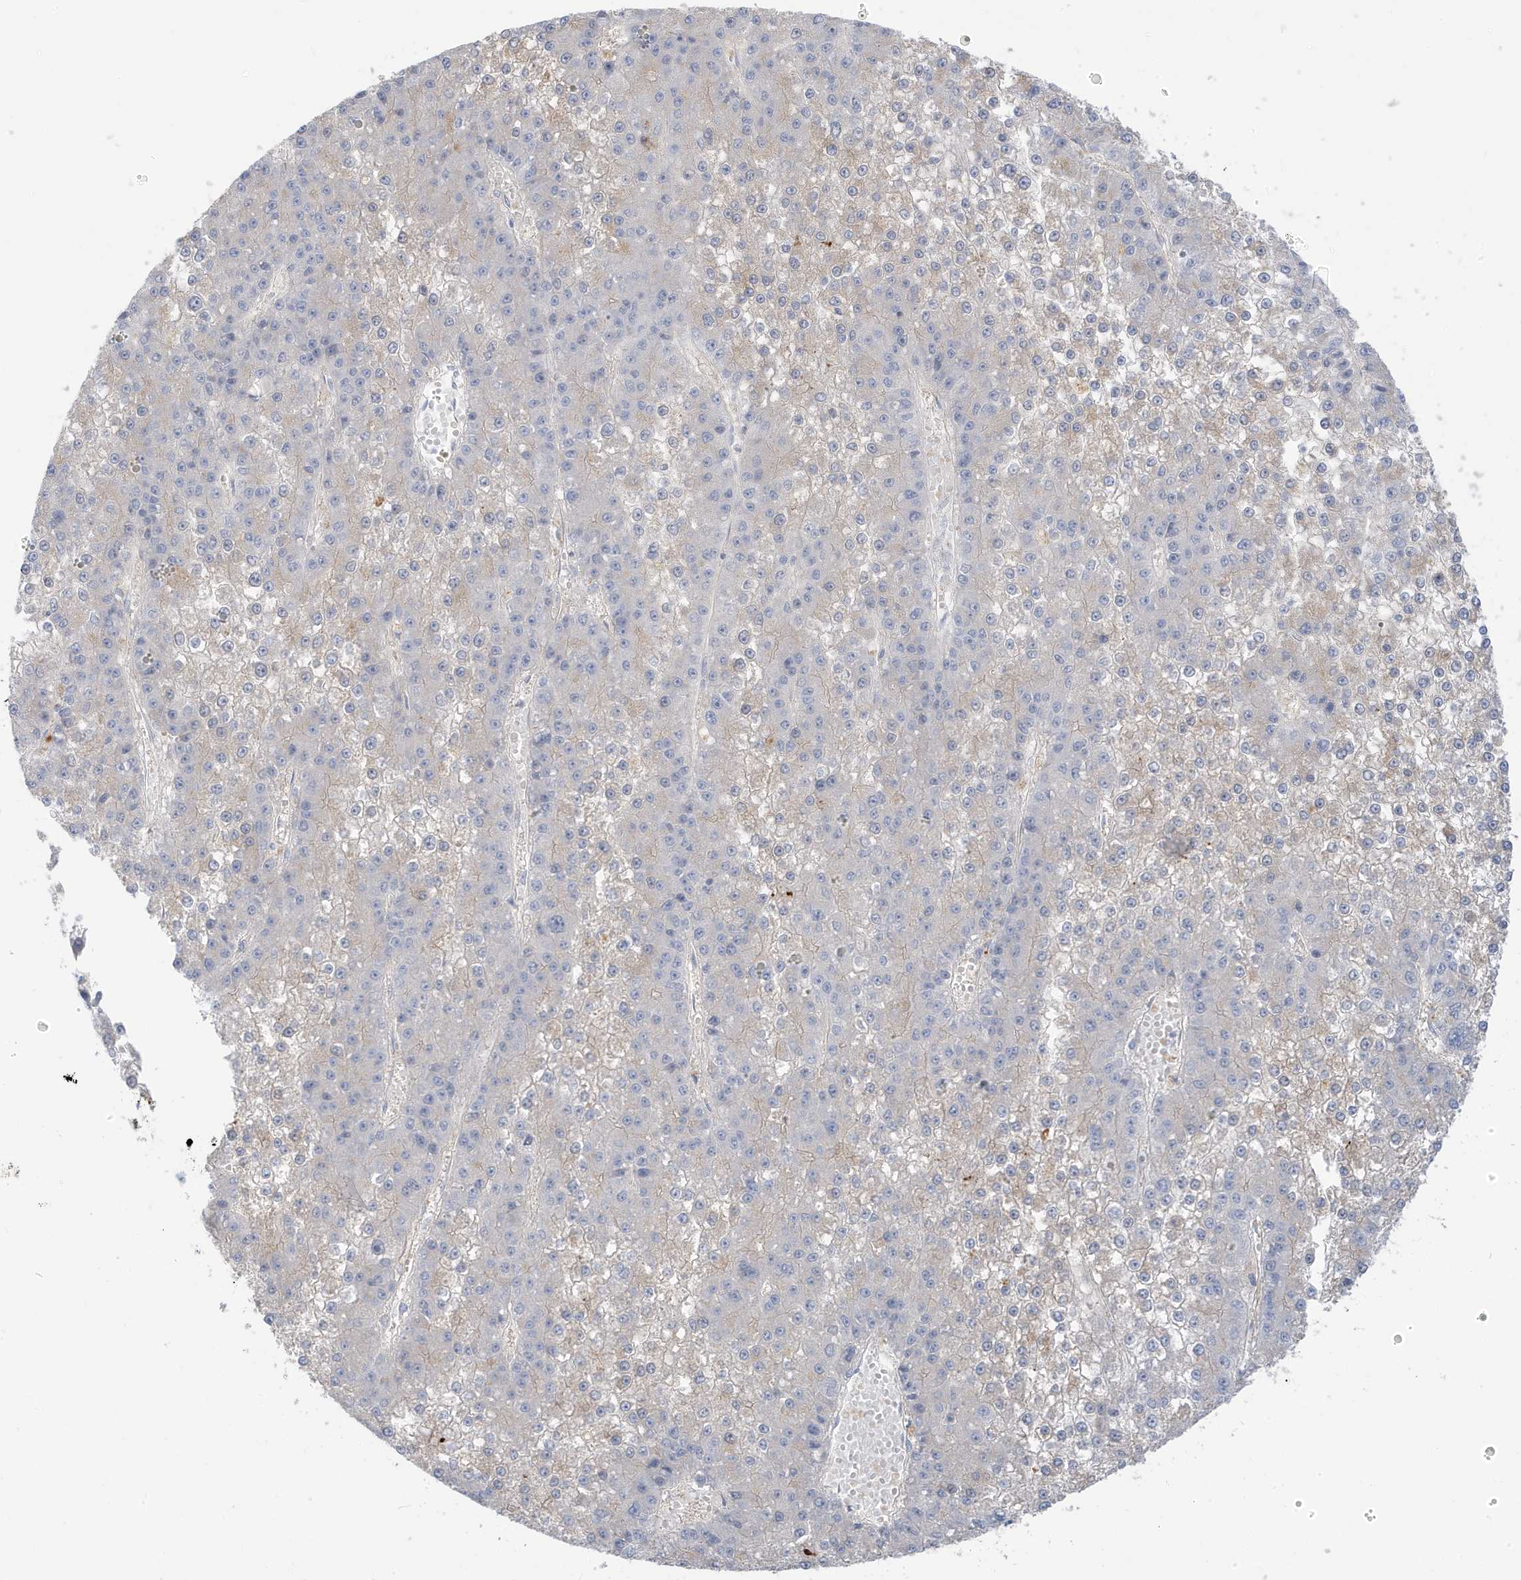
{"staining": {"intensity": "negative", "quantity": "none", "location": "none"}, "tissue": "liver cancer", "cell_type": "Tumor cells", "image_type": "cancer", "snomed": [{"axis": "morphology", "description": "Carcinoma, Hepatocellular, NOS"}, {"axis": "topography", "description": "Liver"}], "caption": "Tumor cells show no significant protein positivity in liver hepatocellular carcinoma. Brightfield microscopy of immunohistochemistry (IHC) stained with DAB (3,3'-diaminobenzidine) (brown) and hematoxylin (blue), captured at high magnification.", "gene": "ATP13A5", "patient": {"sex": "female", "age": 73}}